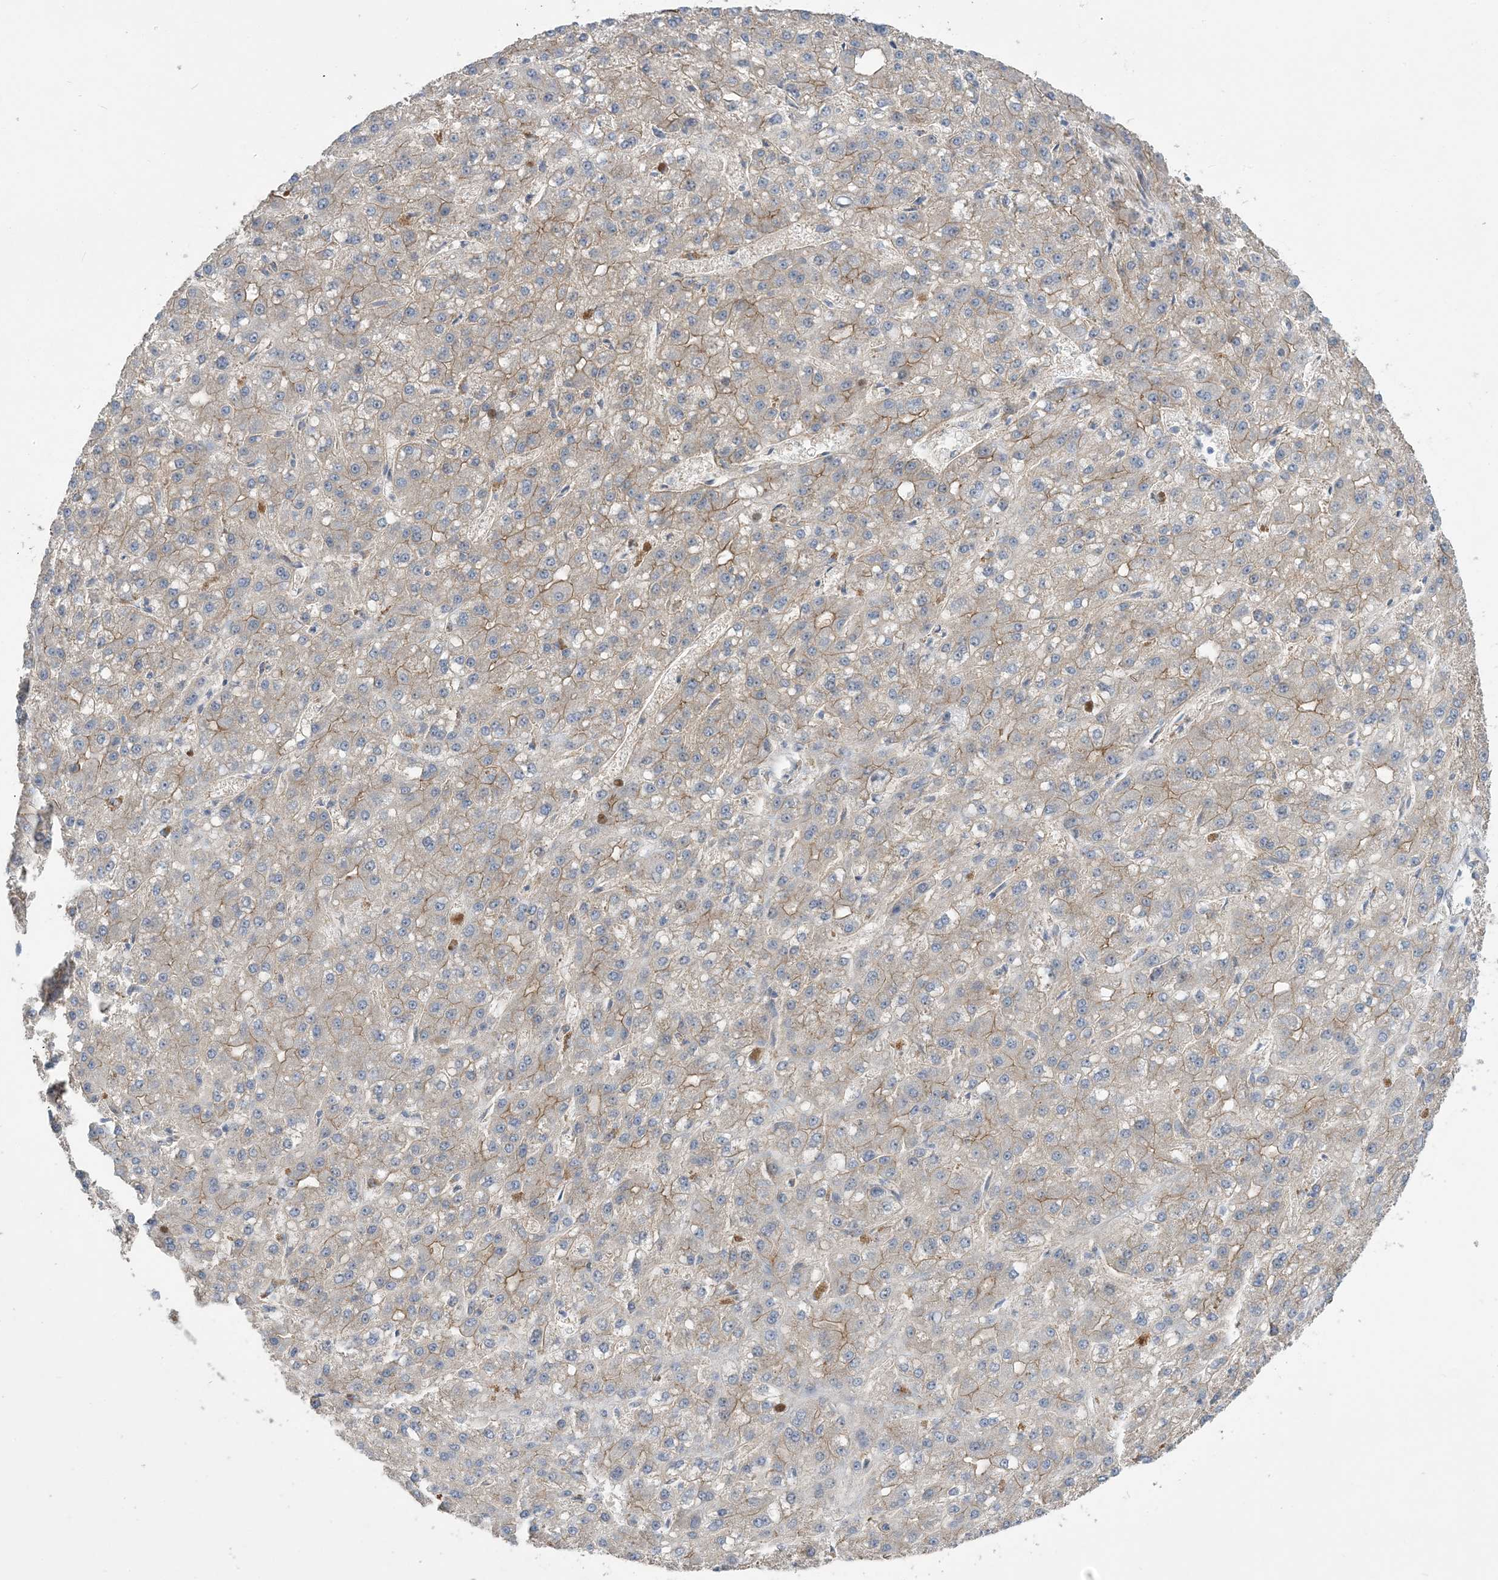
{"staining": {"intensity": "weak", "quantity": "25%-75%", "location": "cytoplasmic/membranous"}, "tissue": "liver cancer", "cell_type": "Tumor cells", "image_type": "cancer", "snomed": [{"axis": "morphology", "description": "Carcinoma, Hepatocellular, NOS"}, {"axis": "topography", "description": "Liver"}], "caption": "Liver hepatocellular carcinoma was stained to show a protein in brown. There is low levels of weak cytoplasmic/membranous expression in approximately 25%-75% of tumor cells.", "gene": "AOC1", "patient": {"sex": "male", "age": 67}}